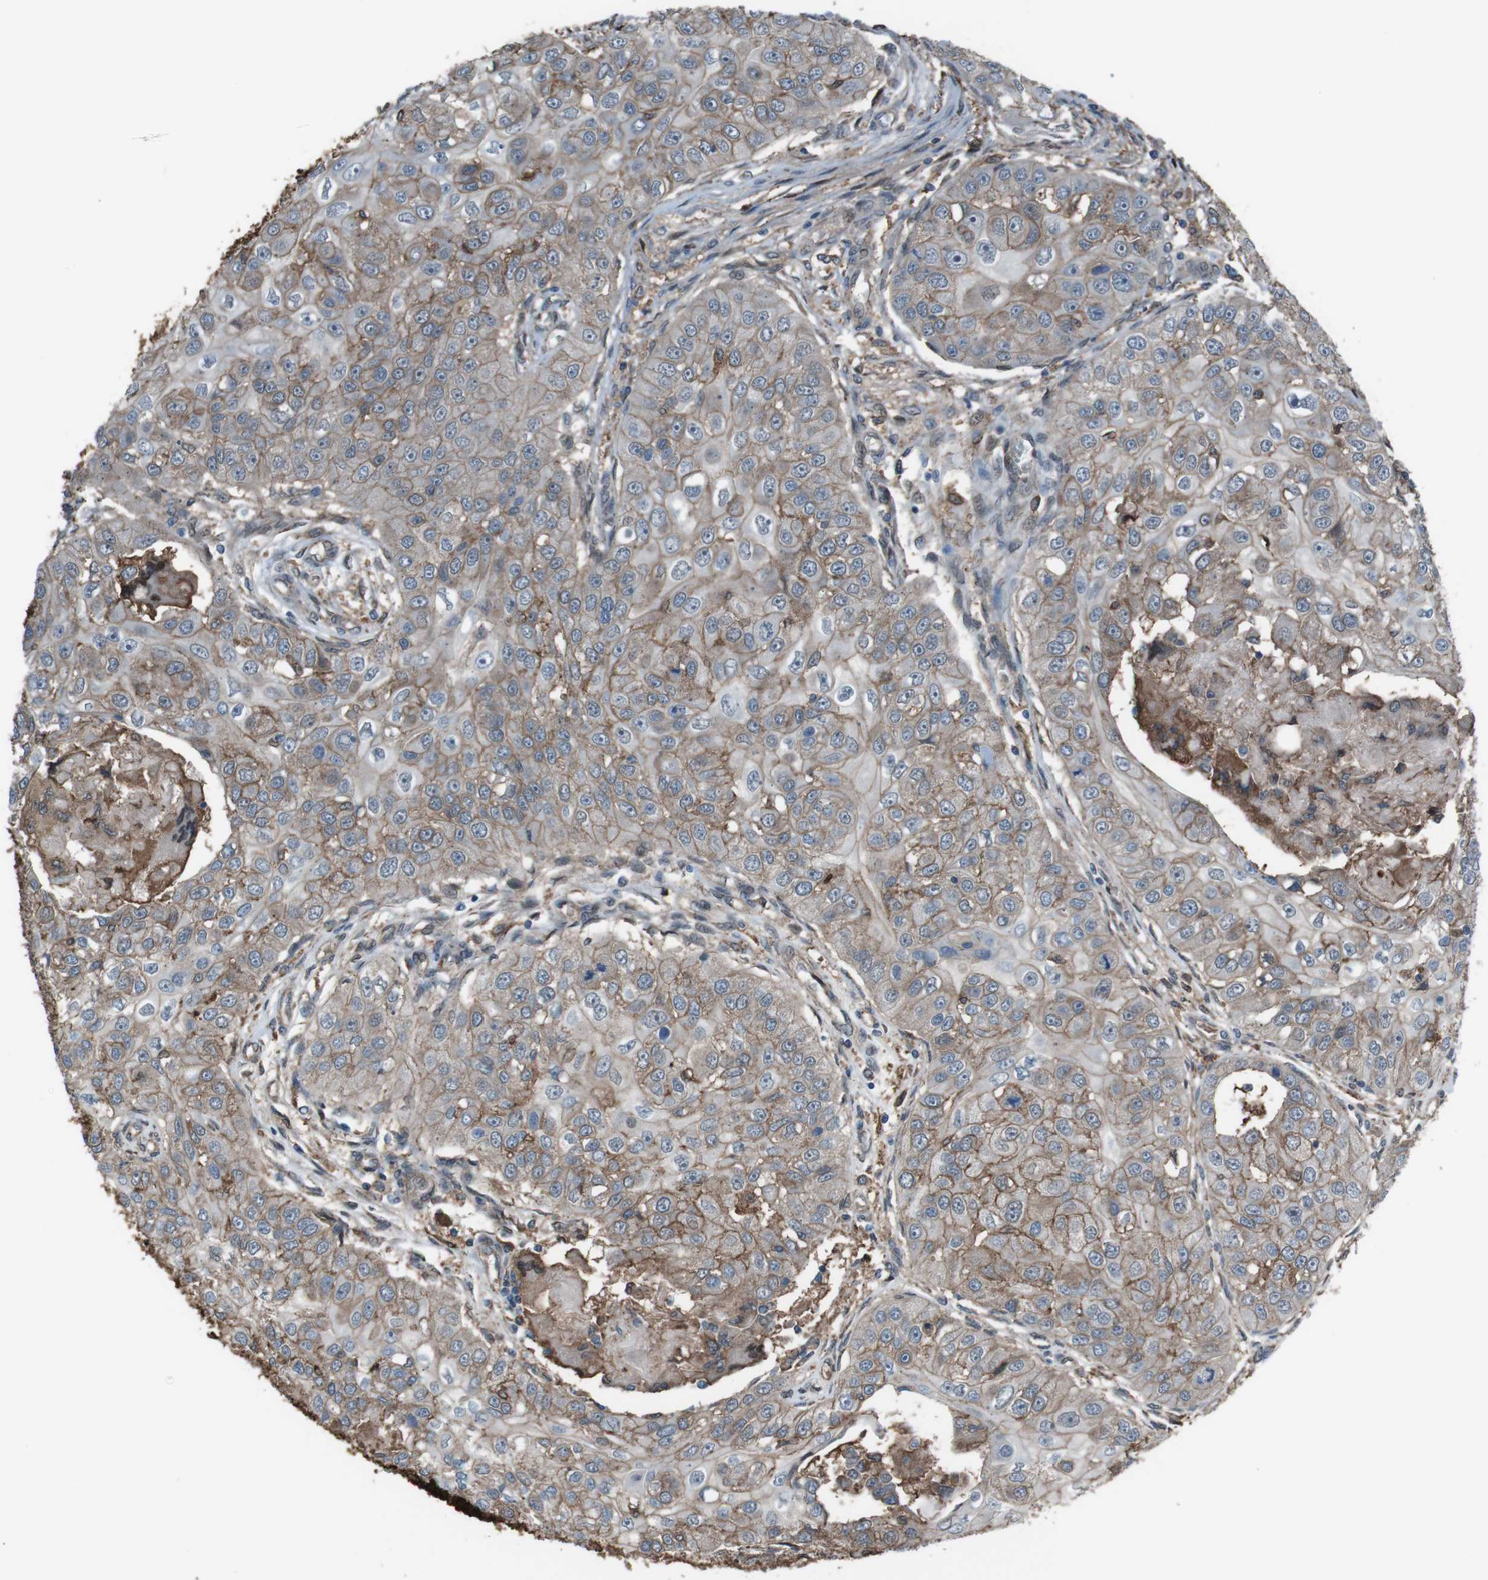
{"staining": {"intensity": "moderate", "quantity": ">75%", "location": "cytoplasmic/membranous"}, "tissue": "head and neck cancer", "cell_type": "Tumor cells", "image_type": "cancer", "snomed": [{"axis": "morphology", "description": "Normal tissue, NOS"}, {"axis": "morphology", "description": "Squamous cell carcinoma, NOS"}, {"axis": "topography", "description": "Skeletal muscle"}, {"axis": "topography", "description": "Head-Neck"}], "caption": "Moderate cytoplasmic/membranous expression is seen in approximately >75% of tumor cells in squamous cell carcinoma (head and neck). (DAB = brown stain, brightfield microscopy at high magnification).", "gene": "ATP2B1", "patient": {"sex": "male", "age": 51}}